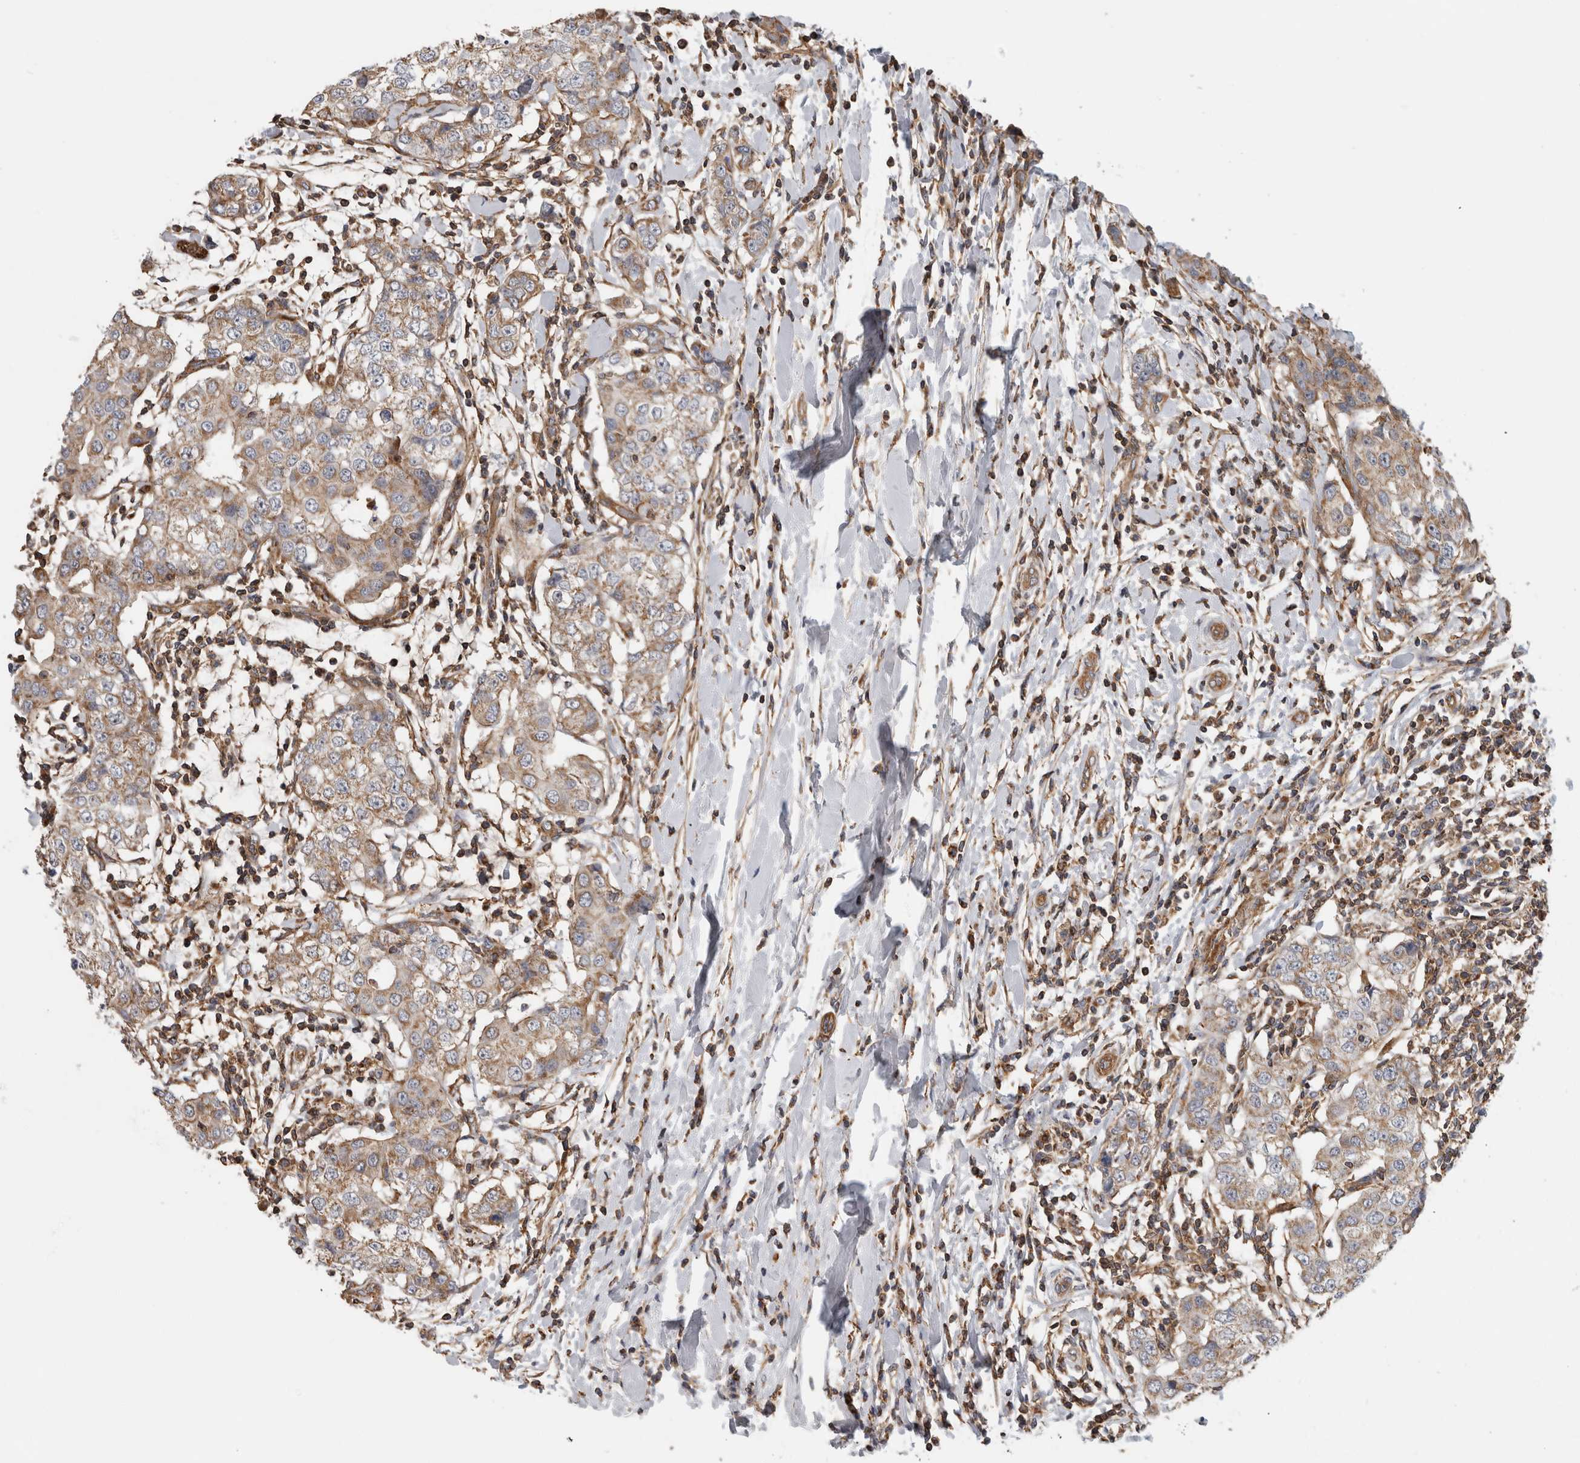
{"staining": {"intensity": "weak", "quantity": ">75%", "location": "cytoplasmic/membranous"}, "tissue": "breast cancer", "cell_type": "Tumor cells", "image_type": "cancer", "snomed": [{"axis": "morphology", "description": "Duct carcinoma"}, {"axis": "topography", "description": "Breast"}], "caption": "Immunohistochemical staining of intraductal carcinoma (breast) demonstrates weak cytoplasmic/membranous protein staining in about >75% of tumor cells.", "gene": "SFXN2", "patient": {"sex": "female", "age": 27}}